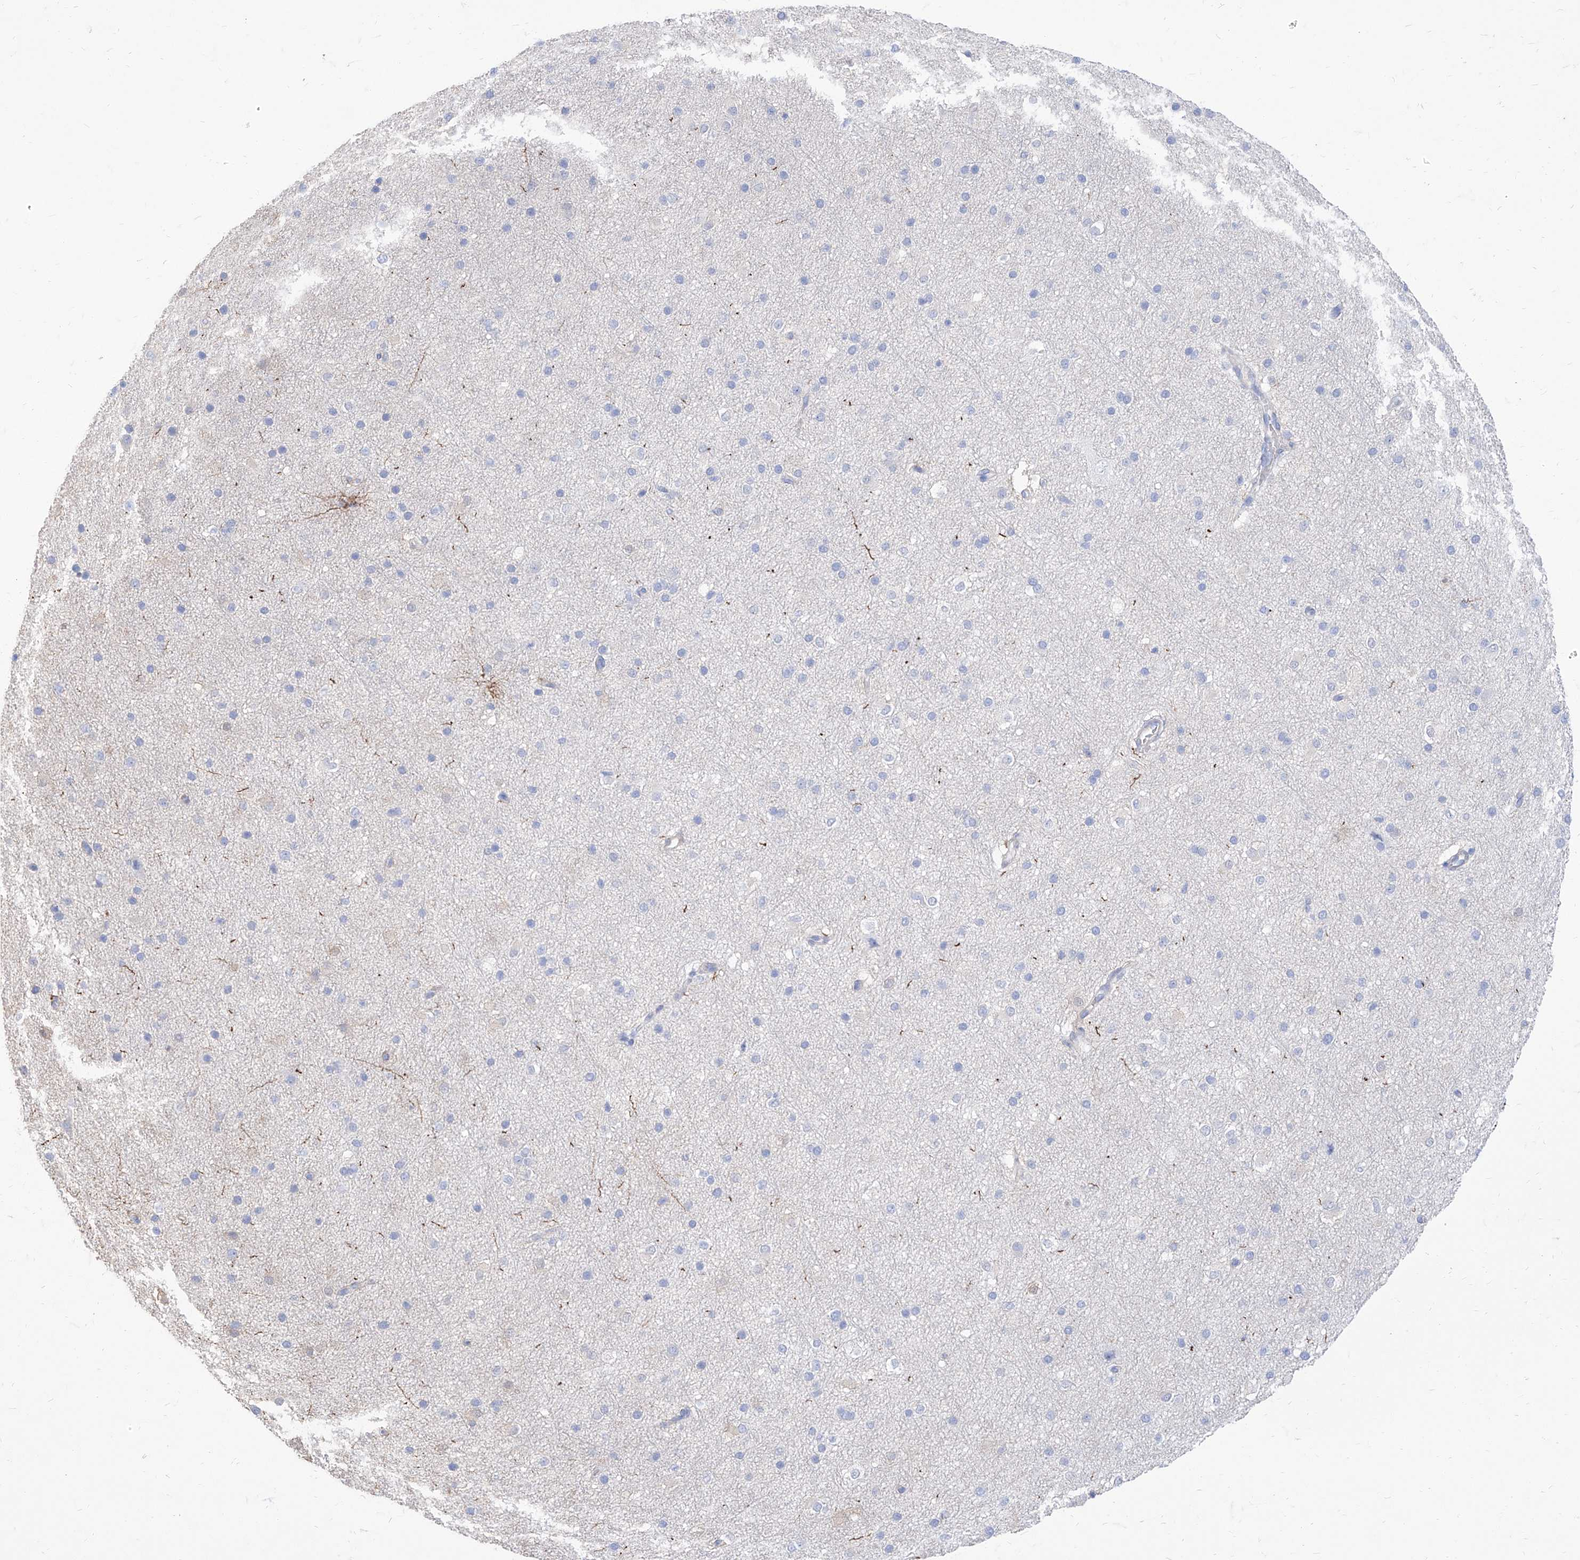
{"staining": {"intensity": "weak", "quantity": "25%-75%", "location": "cytoplasmic/membranous"}, "tissue": "cerebral cortex", "cell_type": "Endothelial cells", "image_type": "normal", "snomed": [{"axis": "morphology", "description": "Normal tissue, NOS"}, {"axis": "morphology", "description": "Developmental malformation"}, {"axis": "topography", "description": "Cerebral cortex"}], "caption": "An image of cerebral cortex stained for a protein shows weak cytoplasmic/membranous brown staining in endothelial cells.", "gene": "C1orf74", "patient": {"sex": "female", "age": 30}}